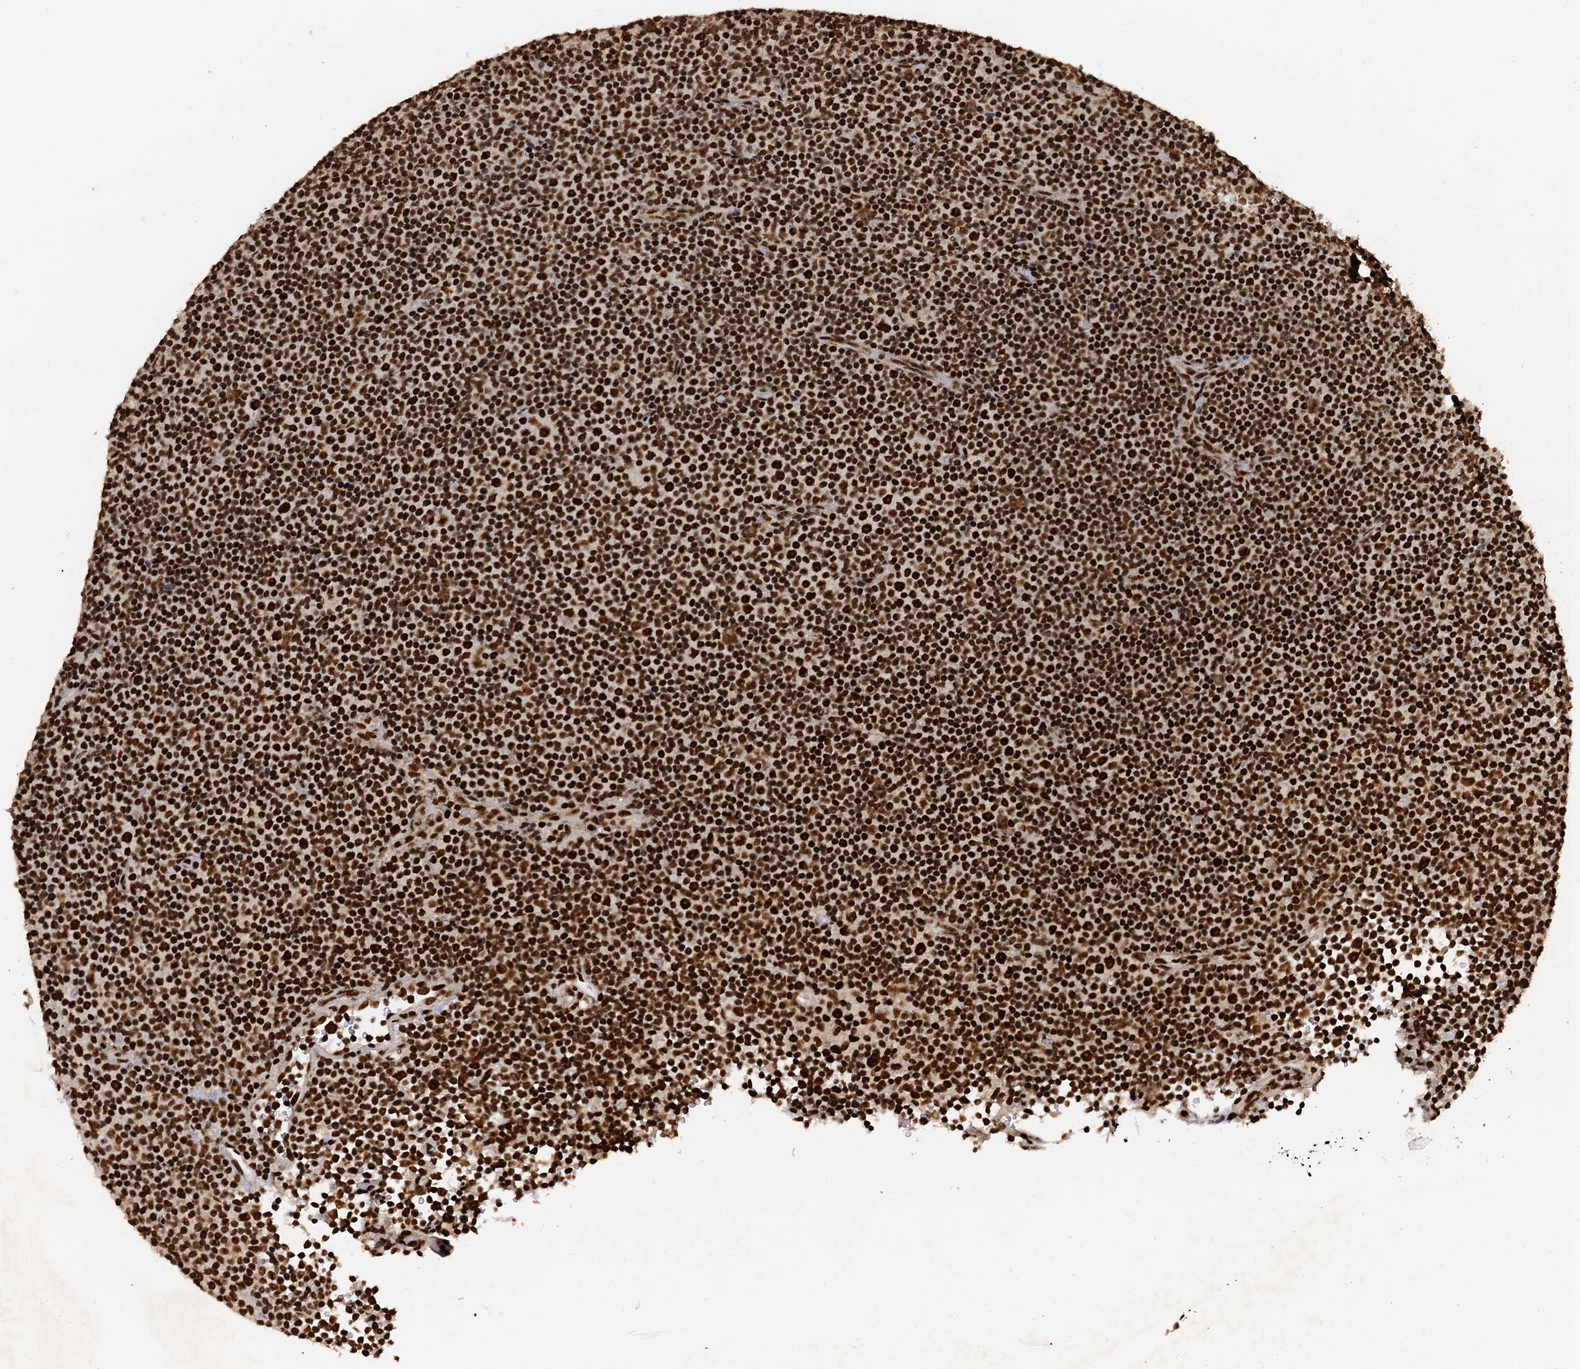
{"staining": {"intensity": "strong", "quantity": ">75%", "location": "nuclear"}, "tissue": "lymphoma", "cell_type": "Tumor cells", "image_type": "cancer", "snomed": [{"axis": "morphology", "description": "Malignant lymphoma, non-Hodgkin's type, Low grade"}, {"axis": "topography", "description": "Lymph node"}], "caption": "Protein staining of malignant lymphoma, non-Hodgkin's type (low-grade) tissue exhibits strong nuclear positivity in about >75% of tumor cells. (Stains: DAB in brown, nuclei in blue, Microscopy: brightfield microscopy at high magnification).", "gene": "ZC3H18", "patient": {"sex": "female", "age": 67}}